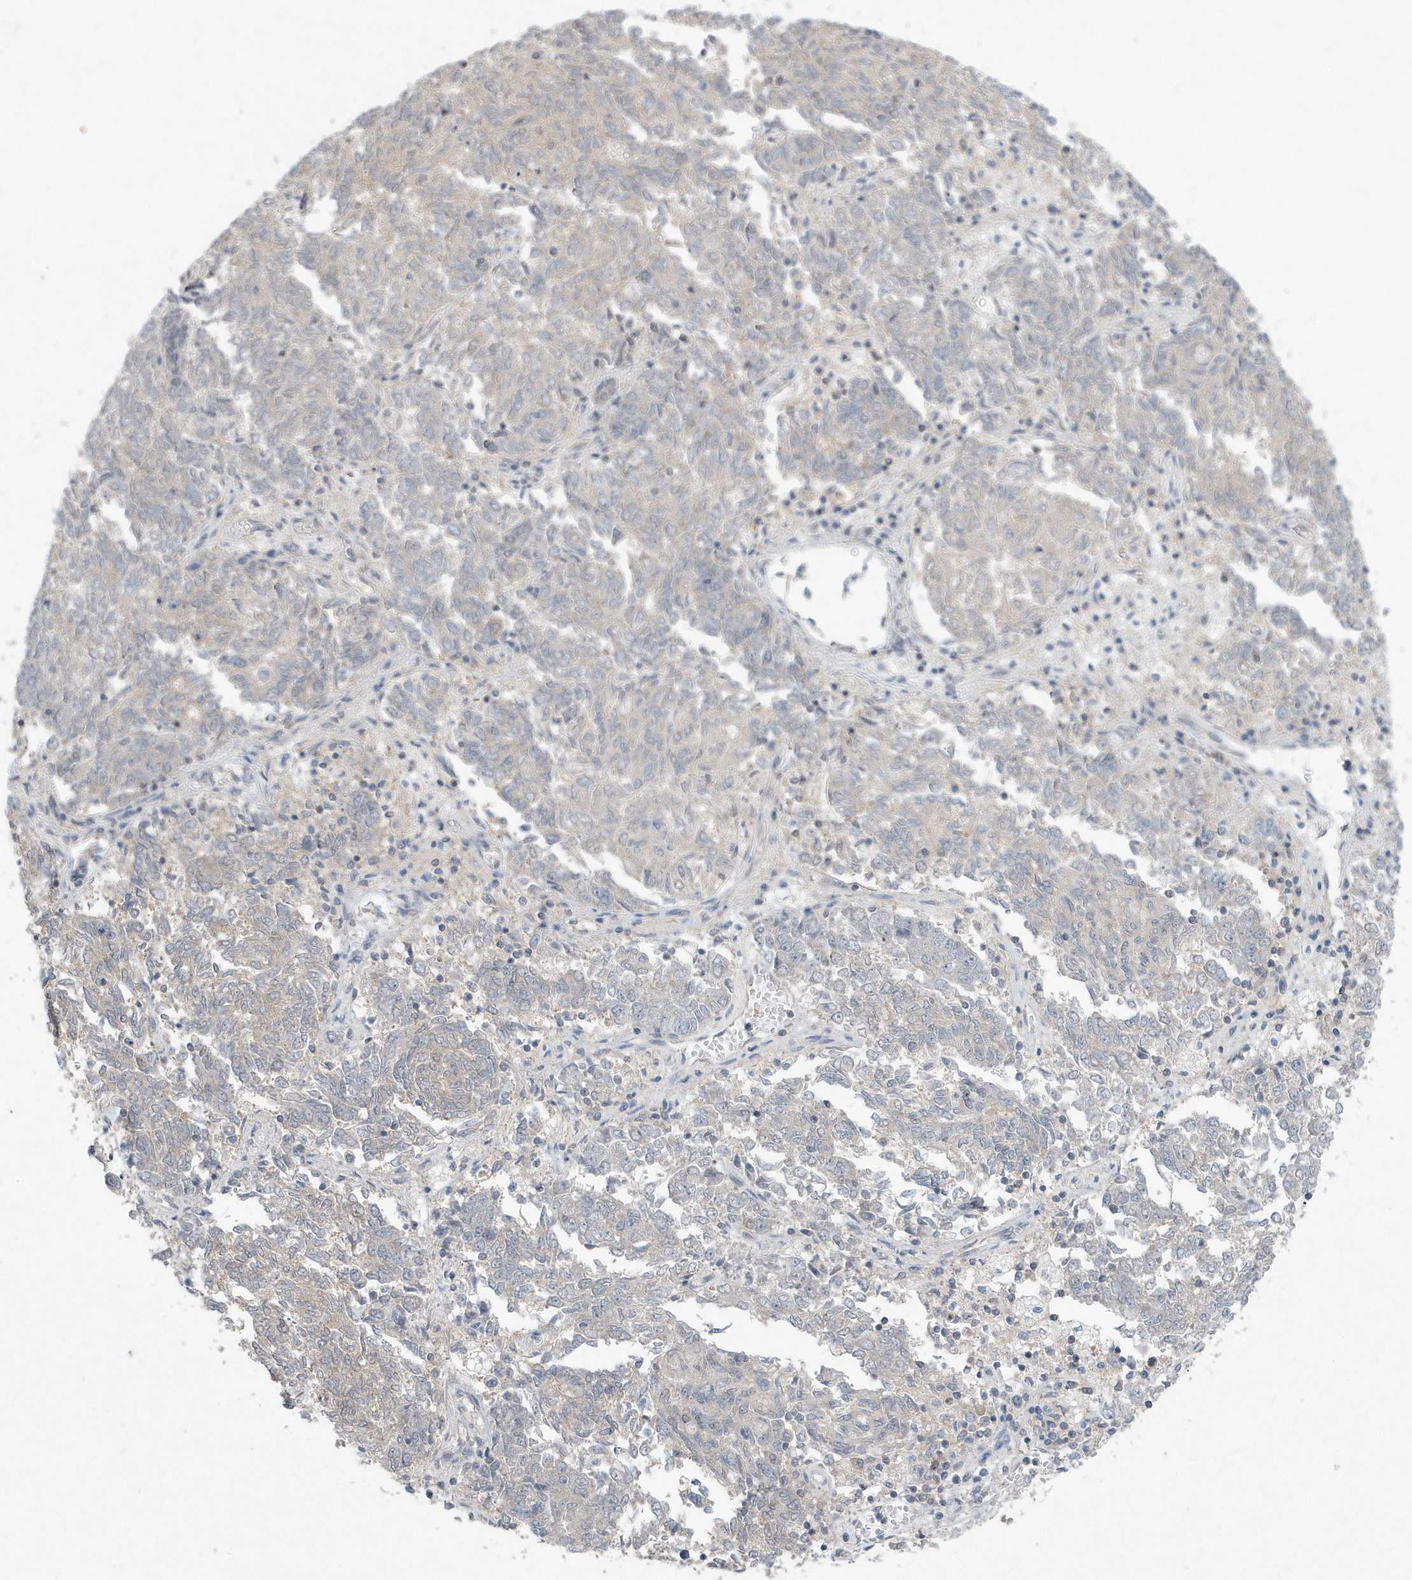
{"staining": {"intensity": "weak", "quantity": "25%-75%", "location": "cytoplasmic/membranous"}, "tissue": "endometrial cancer", "cell_type": "Tumor cells", "image_type": "cancer", "snomed": [{"axis": "morphology", "description": "Adenocarcinoma, NOS"}, {"axis": "topography", "description": "Endometrium"}], "caption": "Immunohistochemical staining of human endometrial cancer shows low levels of weak cytoplasmic/membranous protein staining in approximately 25%-75% of tumor cells.", "gene": "AKR7A2", "patient": {"sex": "female", "age": 80}}